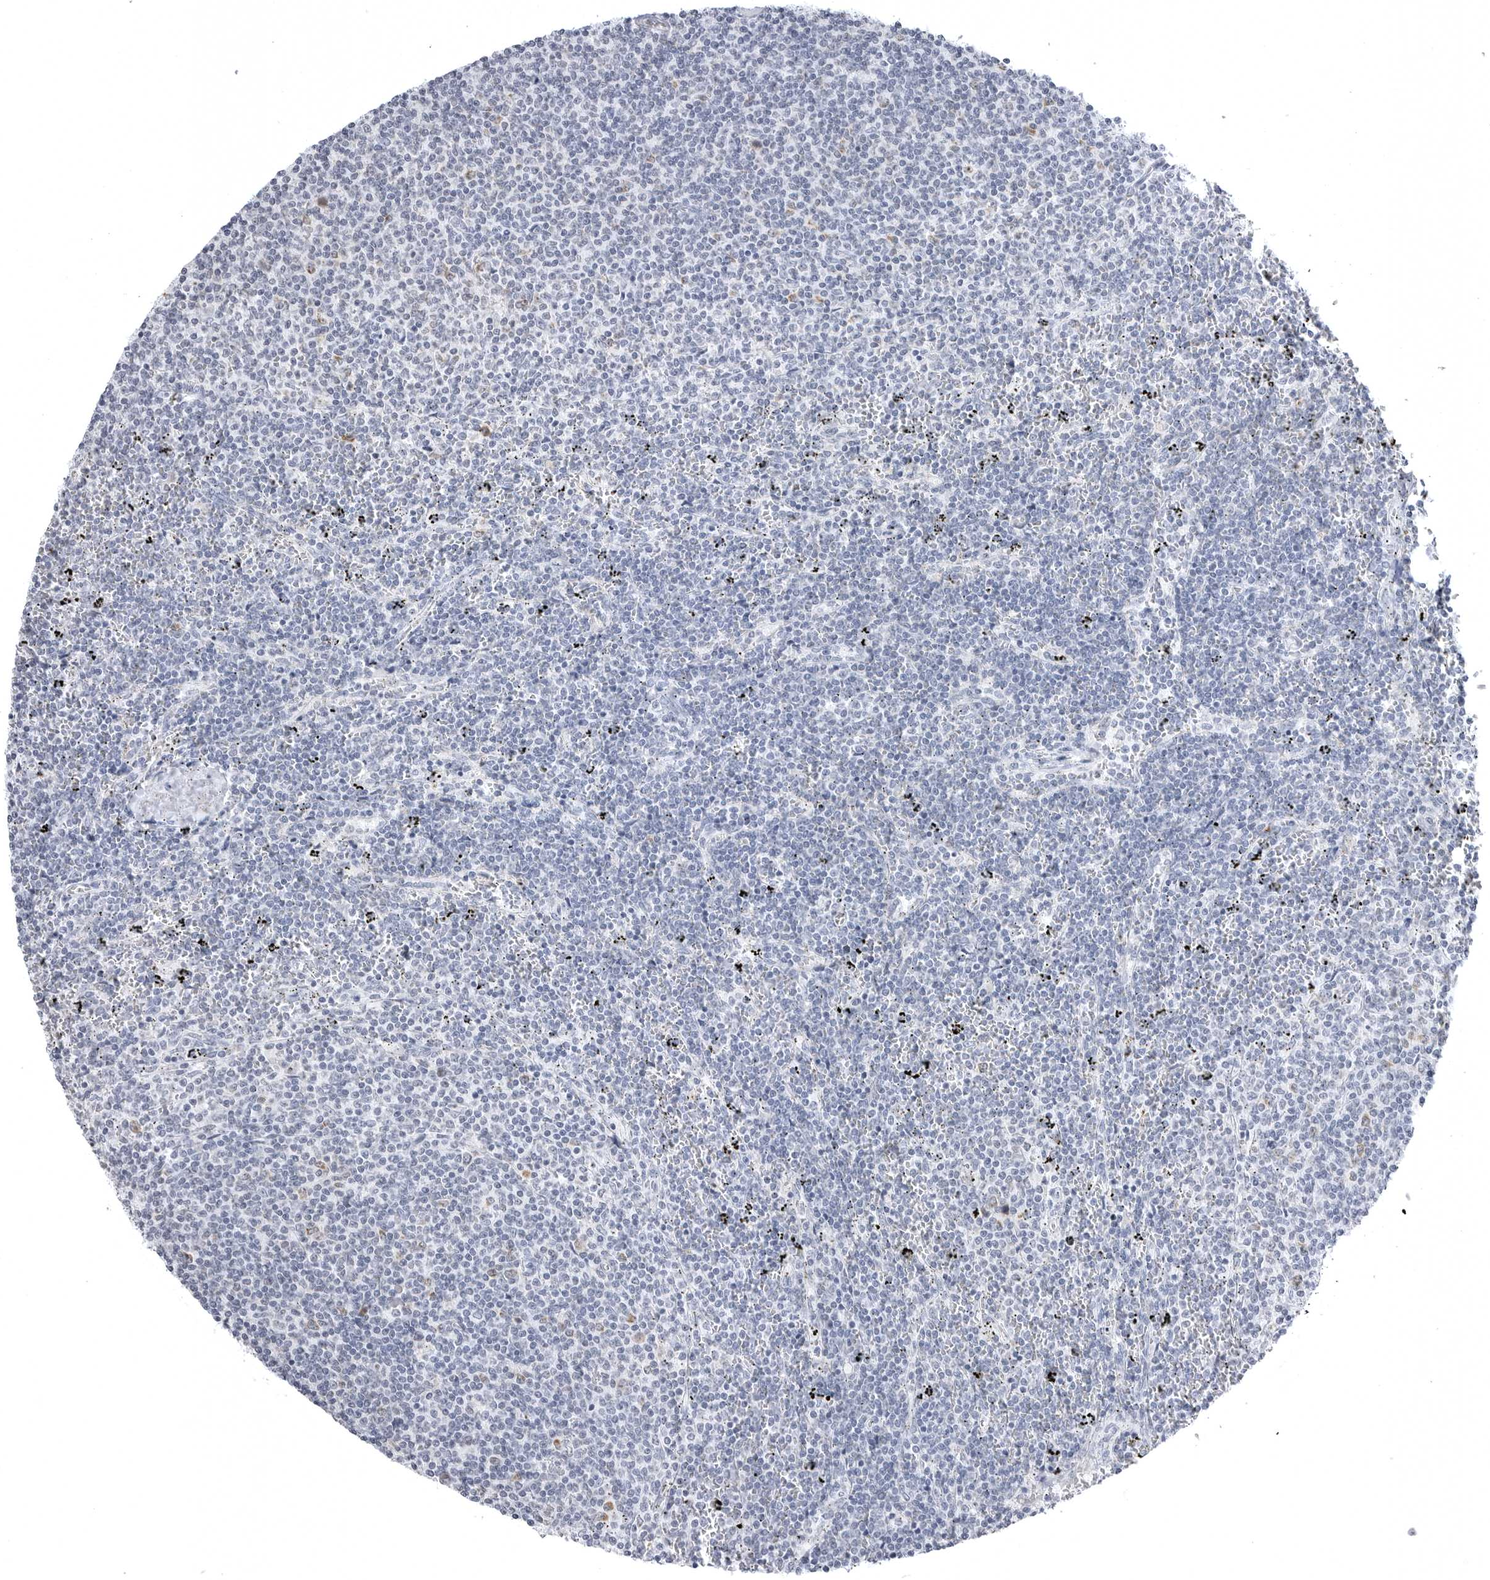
{"staining": {"intensity": "negative", "quantity": "none", "location": "none"}, "tissue": "lymphoma", "cell_type": "Tumor cells", "image_type": "cancer", "snomed": [{"axis": "morphology", "description": "Malignant lymphoma, non-Hodgkin's type, Low grade"}, {"axis": "topography", "description": "Spleen"}], "caption": "Protein analysis of malignant lymphoma, non-Hodgkin's type (low-grade) displays no significant staining in tumor cells. The staining is performed using DAB (3,3'-diaminobenzidine) brown chromogen with nuclei counter-stained in using hematoxylin.", "gene": "TUFM", "patient": {"sex": "female", "age": 50}}